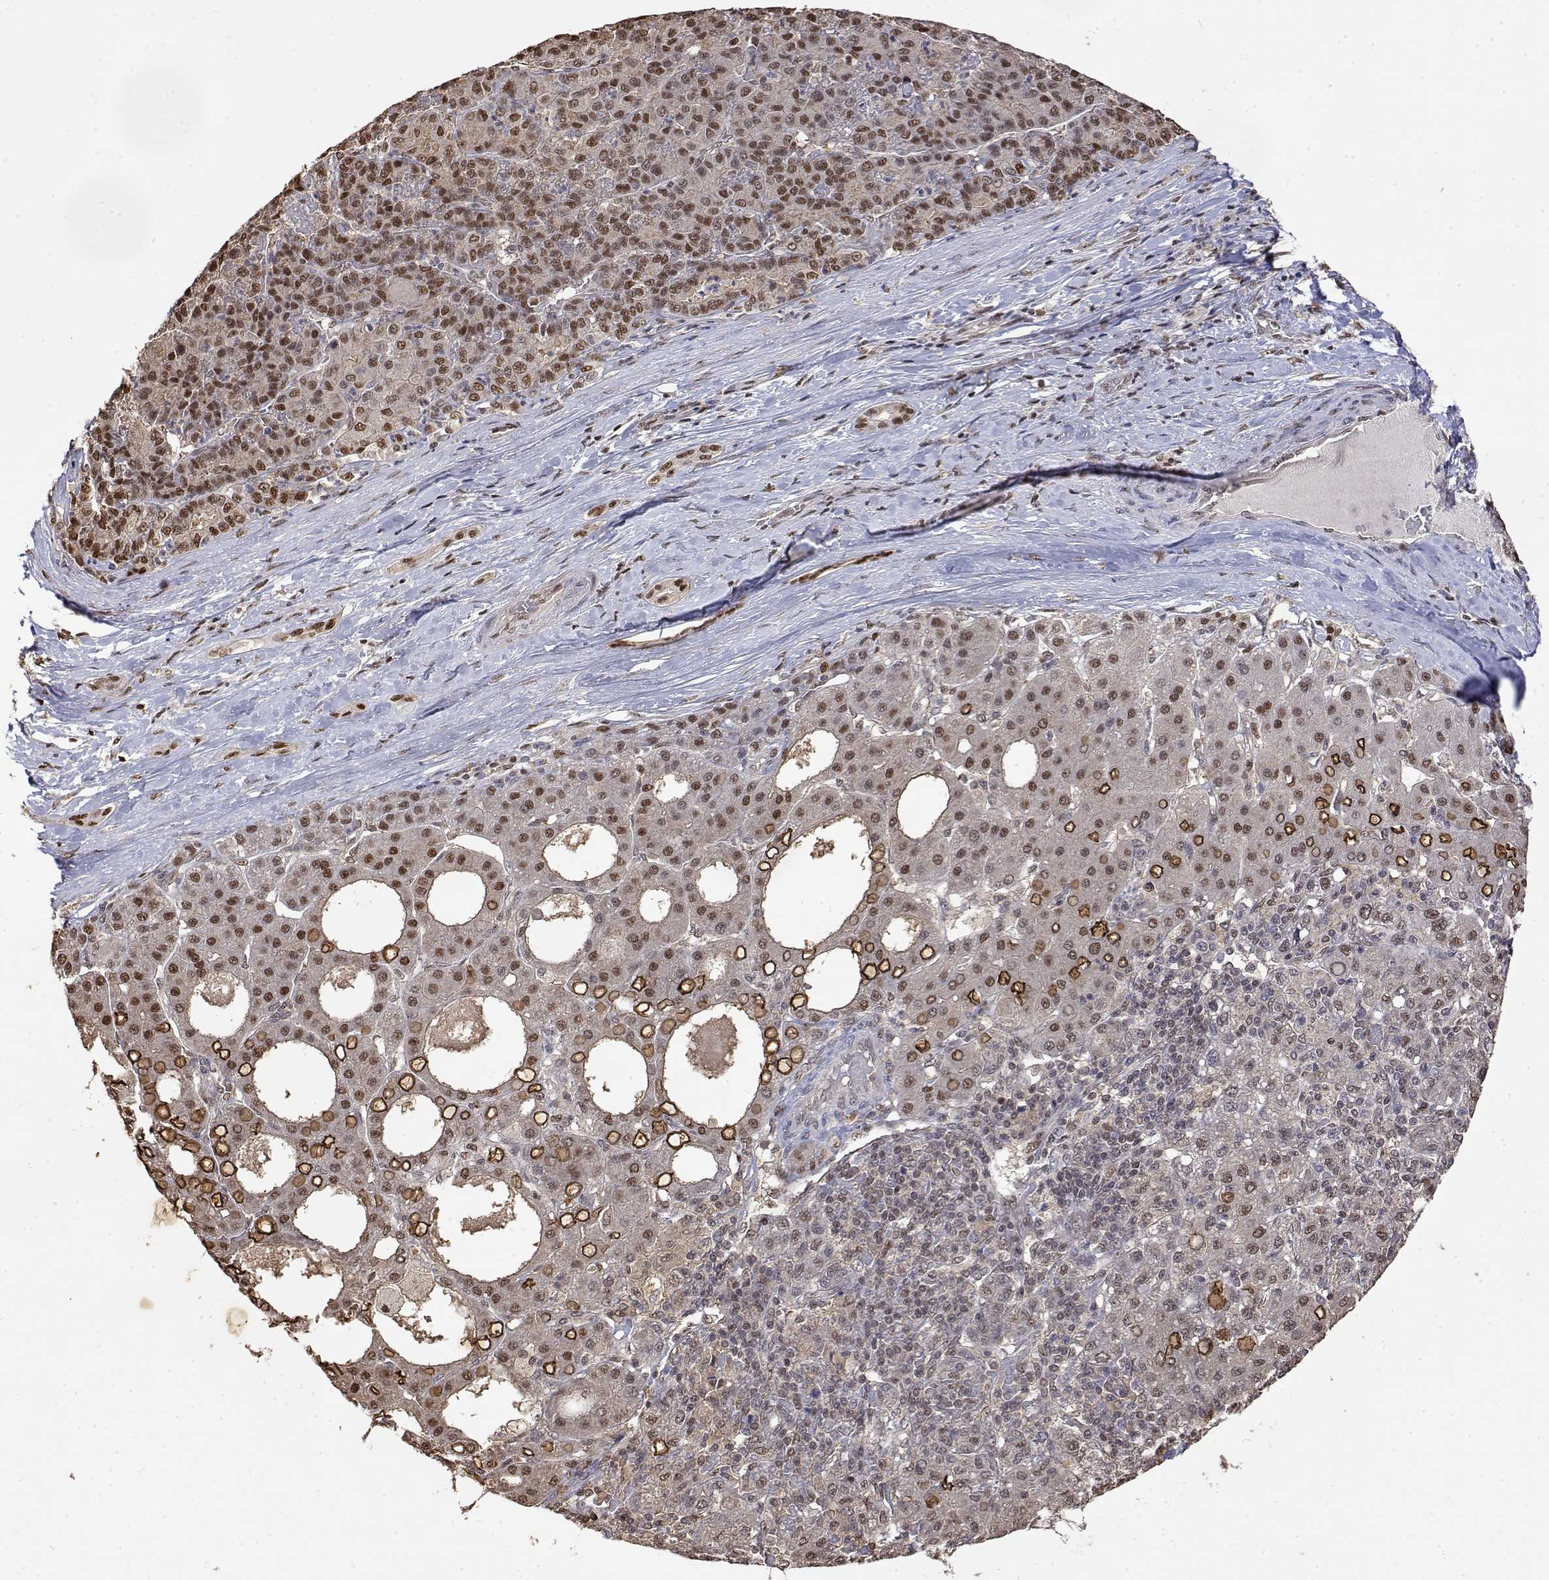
{"staining": {"intensity": "moderate", "quantity": "25%-75%", "location": "cytoplasmic/membranous,nuclear"}, "tissue": "liver cancer", "cell_type": "Tumor cells", "image_type": "cancer", "snomed": [{"axis": "morphology", "description": "Carcinoma, Hepatocellular, NOS"}, {"axis": "topography", "description": "Liver"}], "caption": "DAB (3,3'-diaminobenzidine) immunohistochemical staining of liver cancer (hepatocellular carcinoma) exhibits moderate cytoplasmic/membranous and nuclear protein positivity in approximately 25%-75% of tumor cells.", "gene": "TPI1", "patient": {"sex": "male", "age": 65}}